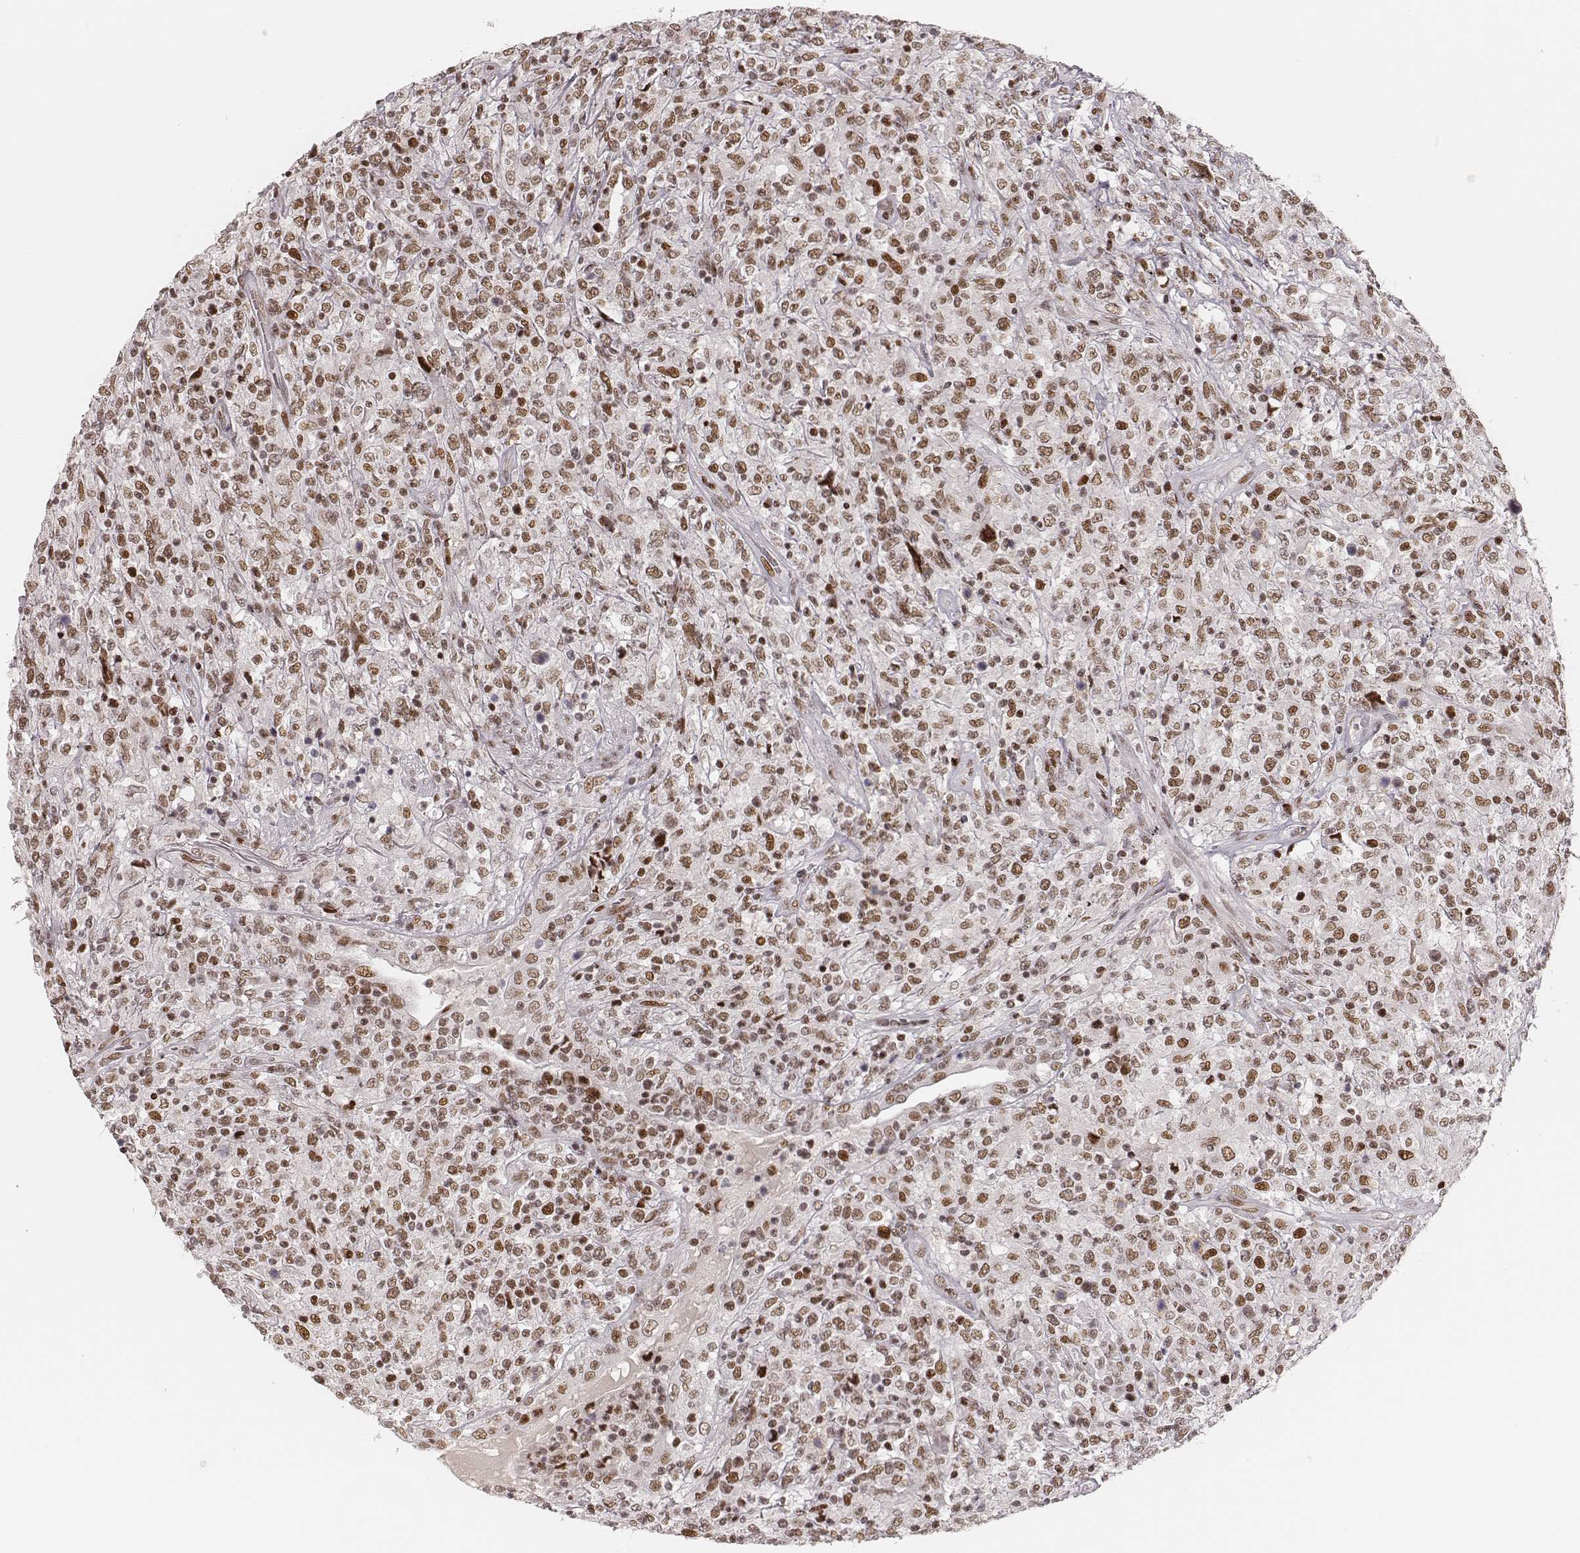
{"staining": {"intensity": "moderate", "quantity": ">75%", "location": "nuclear"}, "tissue": "lymphoma", "cell_type": "Tumor cells", "image_type": "cancer", "snomed": [{"axis": "morphology", "description": "Malignant lymphoma, non-Hodgkin's type, High grade"}, {"axis": "topography", "description": "Lung"}], "caption": "Human high-grade malignant lymphoma, non-Hodgkin's type stained for a protein (brown) reveals moderate nuclear positive expression in approximately >75% of tumor cells.", "gene": "HNRNPC", "patient": {"sex": "male", "age": 79}}